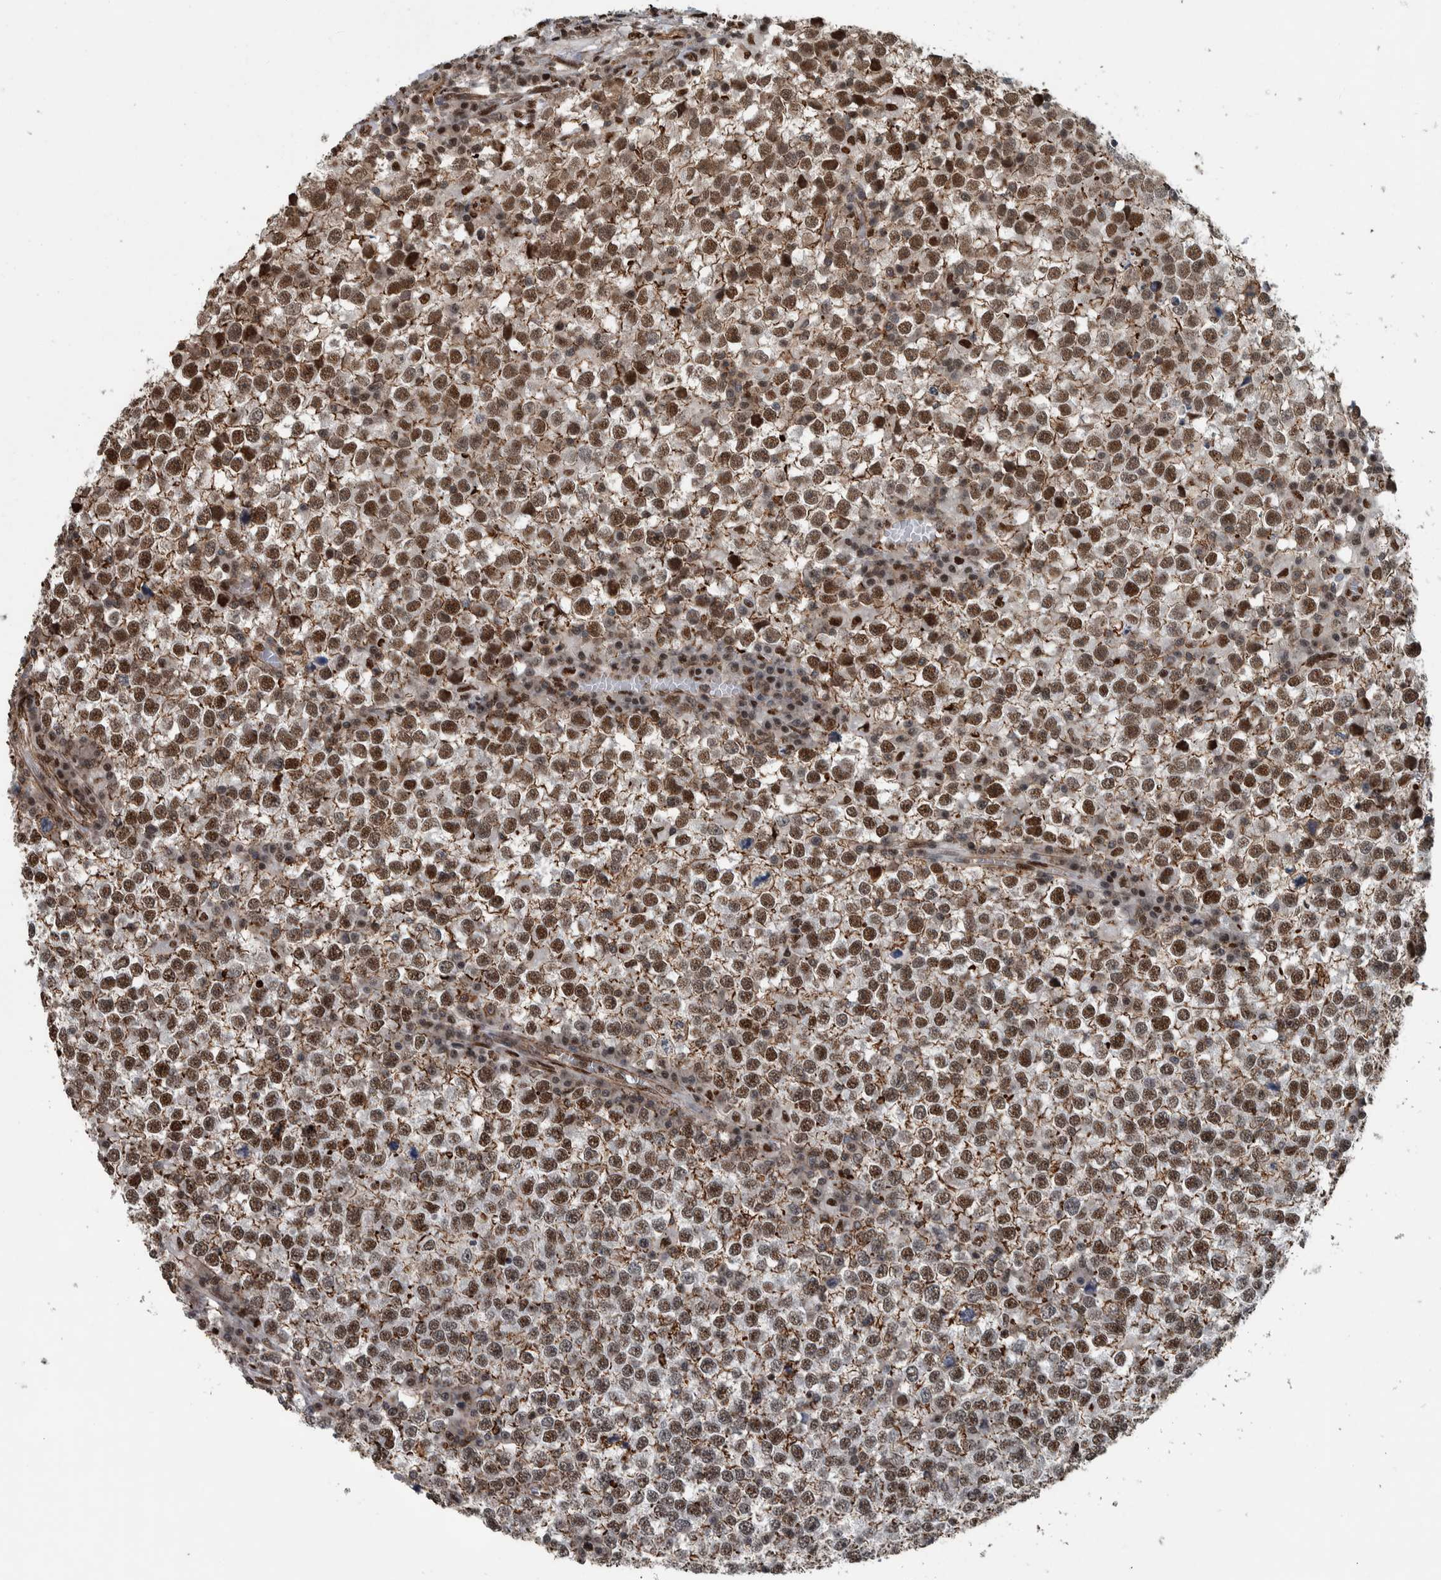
{"staining": {"intensity": "strong", "quantity": ">75%", "location": "nuclear"}, "tissue": "testis cancer", "cell_type": "Tumor cells", "image_type": "cancer", "snomed": [{"axis": "morphology", "description": "Seminoma, NOS"}, {"axis": "topography", "description": "Testis"}], "caption": "A high-resolution histopathology image shows IHC staining of testis cancer, which shows strong nuclear expression in about >75% of tumor cells.", "gene": "FAM135B", "patient": {"sex": "male", "age": 65}}